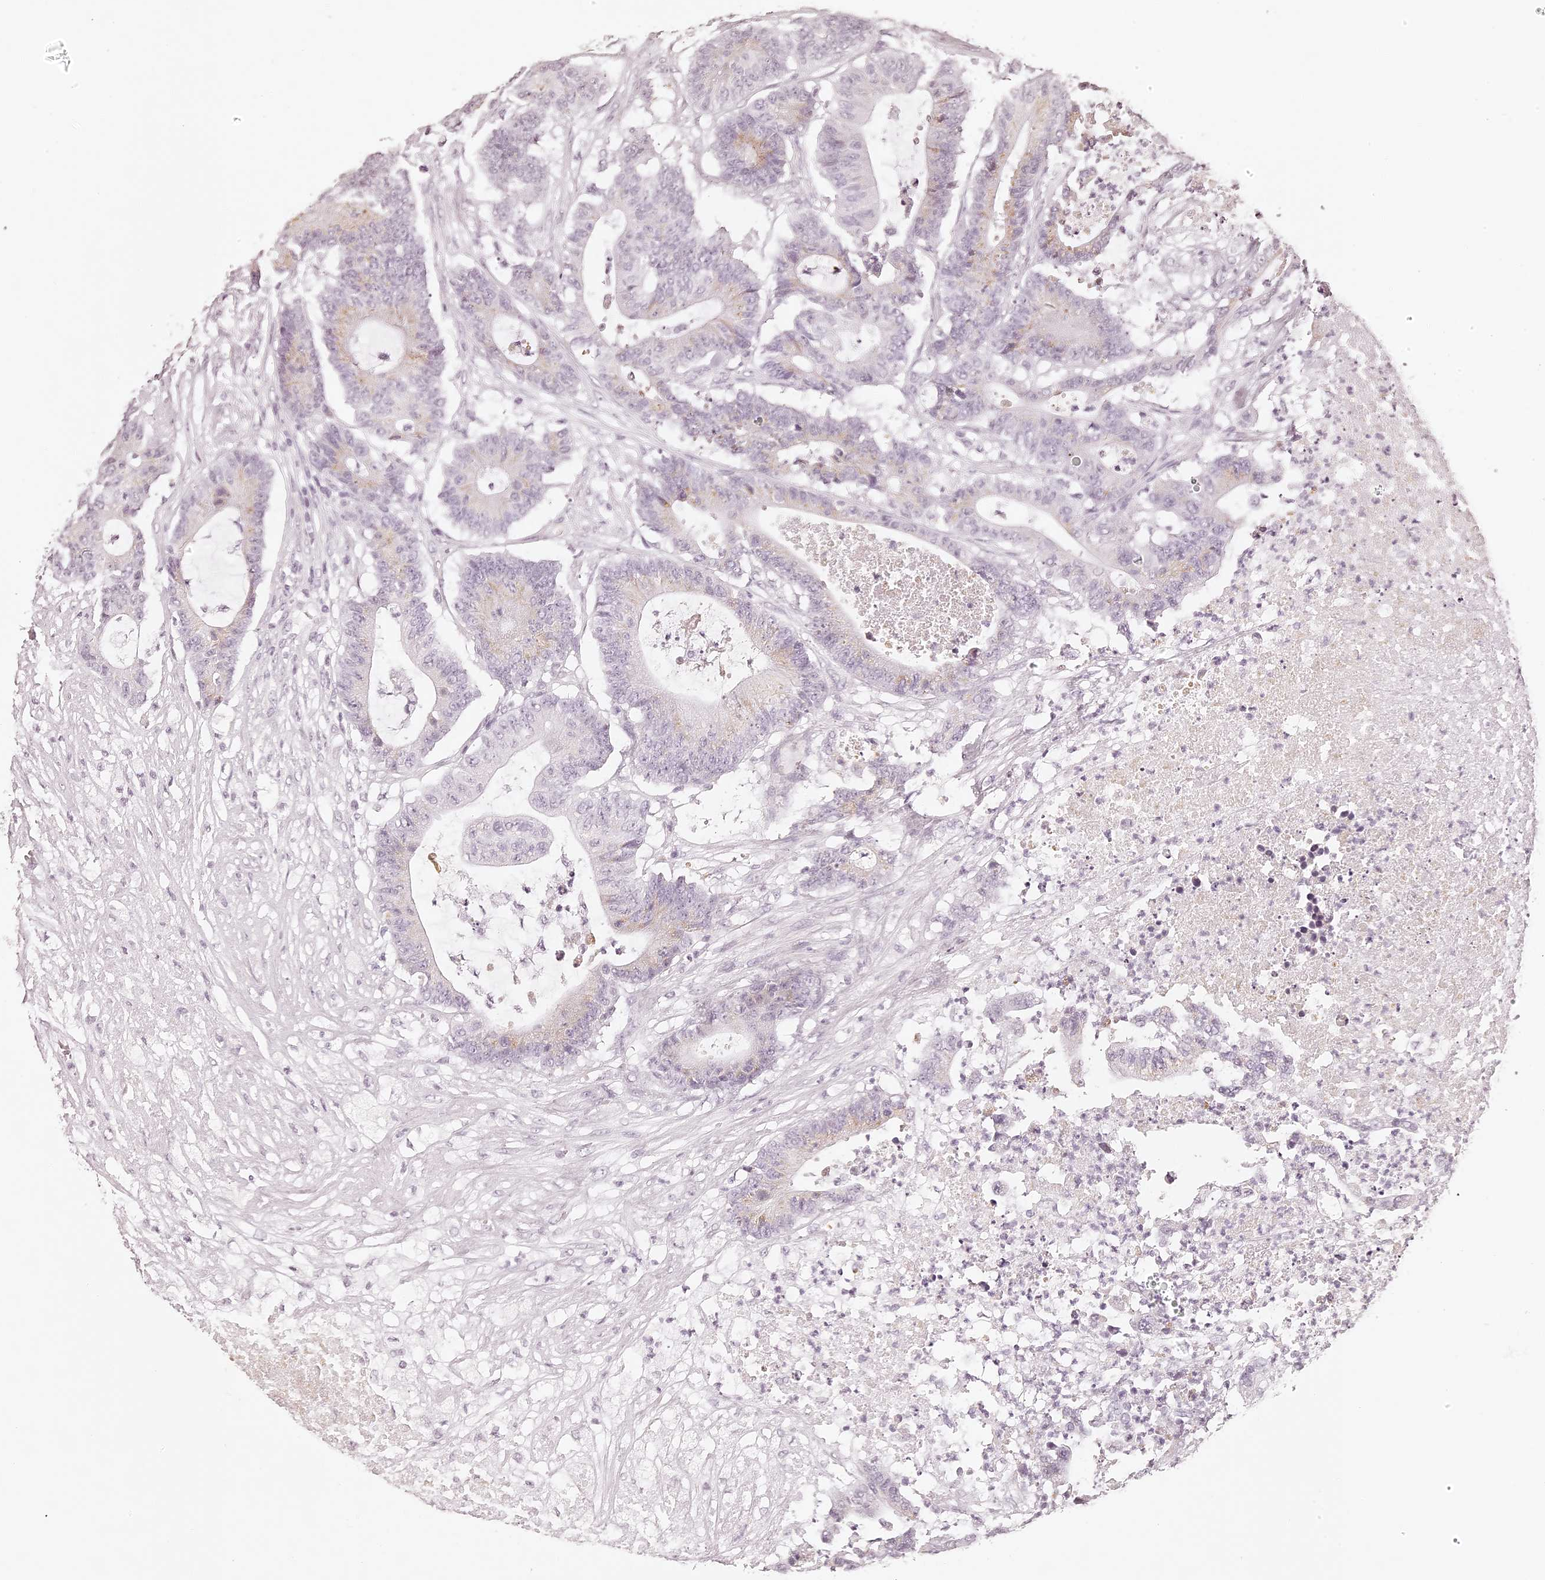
{"staining": {"intensity": "negative", "quantity": "none", "location": "none"}, "tissue": "colorectal cancer", "cell_type": "Tumor cells", "image_type": "cancer", "snomed": [{"axis": "morphology", "description": "Adenocarcinoma, NOS"}, {"axis": "topography", "description": "Colon"}], "caption": "Colorectal adenocarcinoma was stained to show a protein in brown. There is no significant expression in tumor cells.", "gene": "ELAPOR1", "patient": {"sex": "female", "age": 84}}